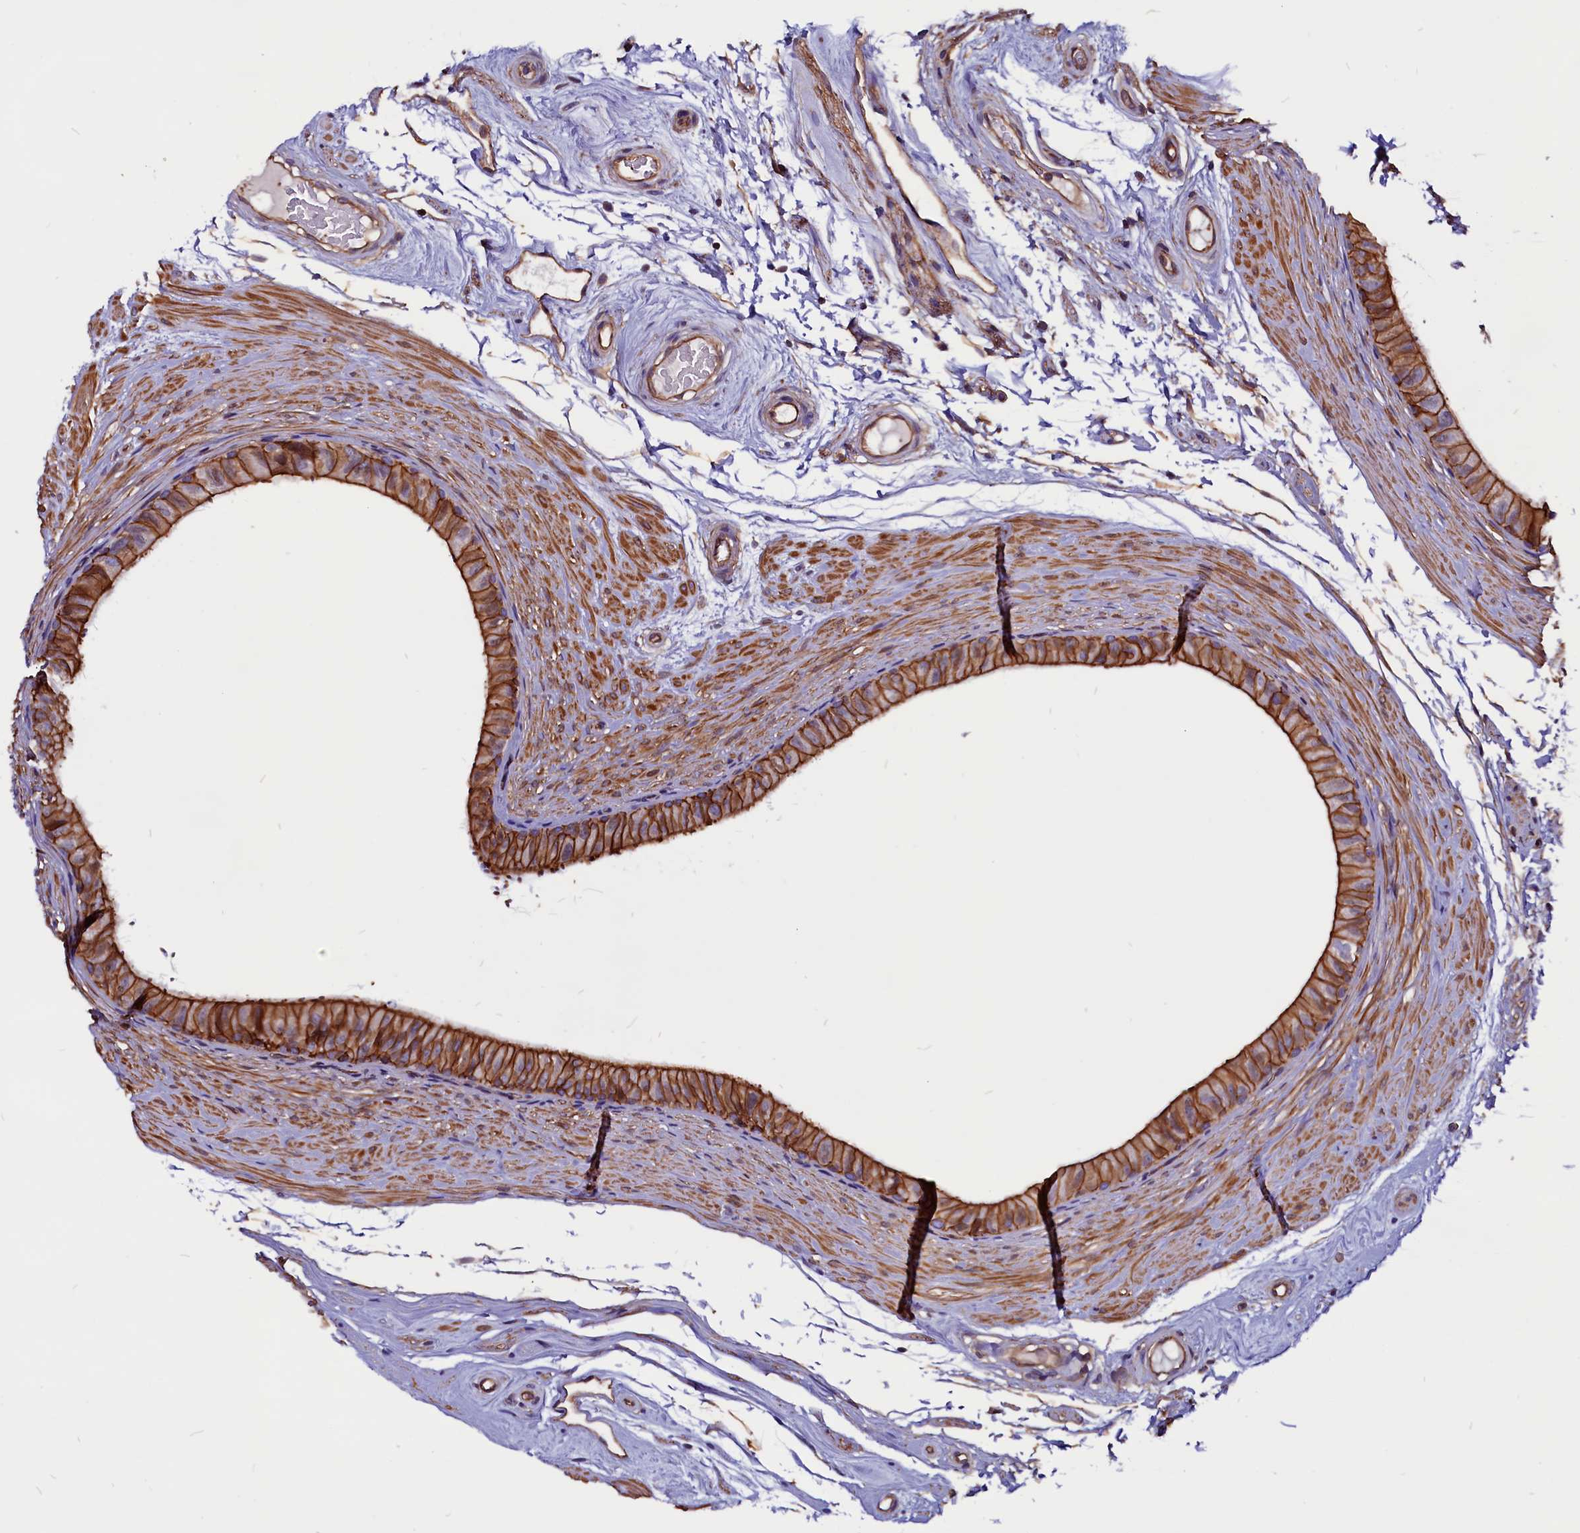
{"staining": {"intensity": "moderate", "quantity": ">75%", "location": "cytoplasmic/membranous"}, "tissue": "epididymis", "cell_type": "Glandular cells", "image_type": "normal", "snomed": [{"axis": "morphology", "description": "Normal tissue, NOS"}, {"axis": "topography", "description": "Epididymis"}], "caption": "Immunohistochemical staining of unremarkable human epididymis demonstrates >75% levels of moderate cytoplasmic/membranous protein expression in about >75% of glandular cells.", "gene": "ZNF749", "patient": {"sex": "male", "age": 45}}